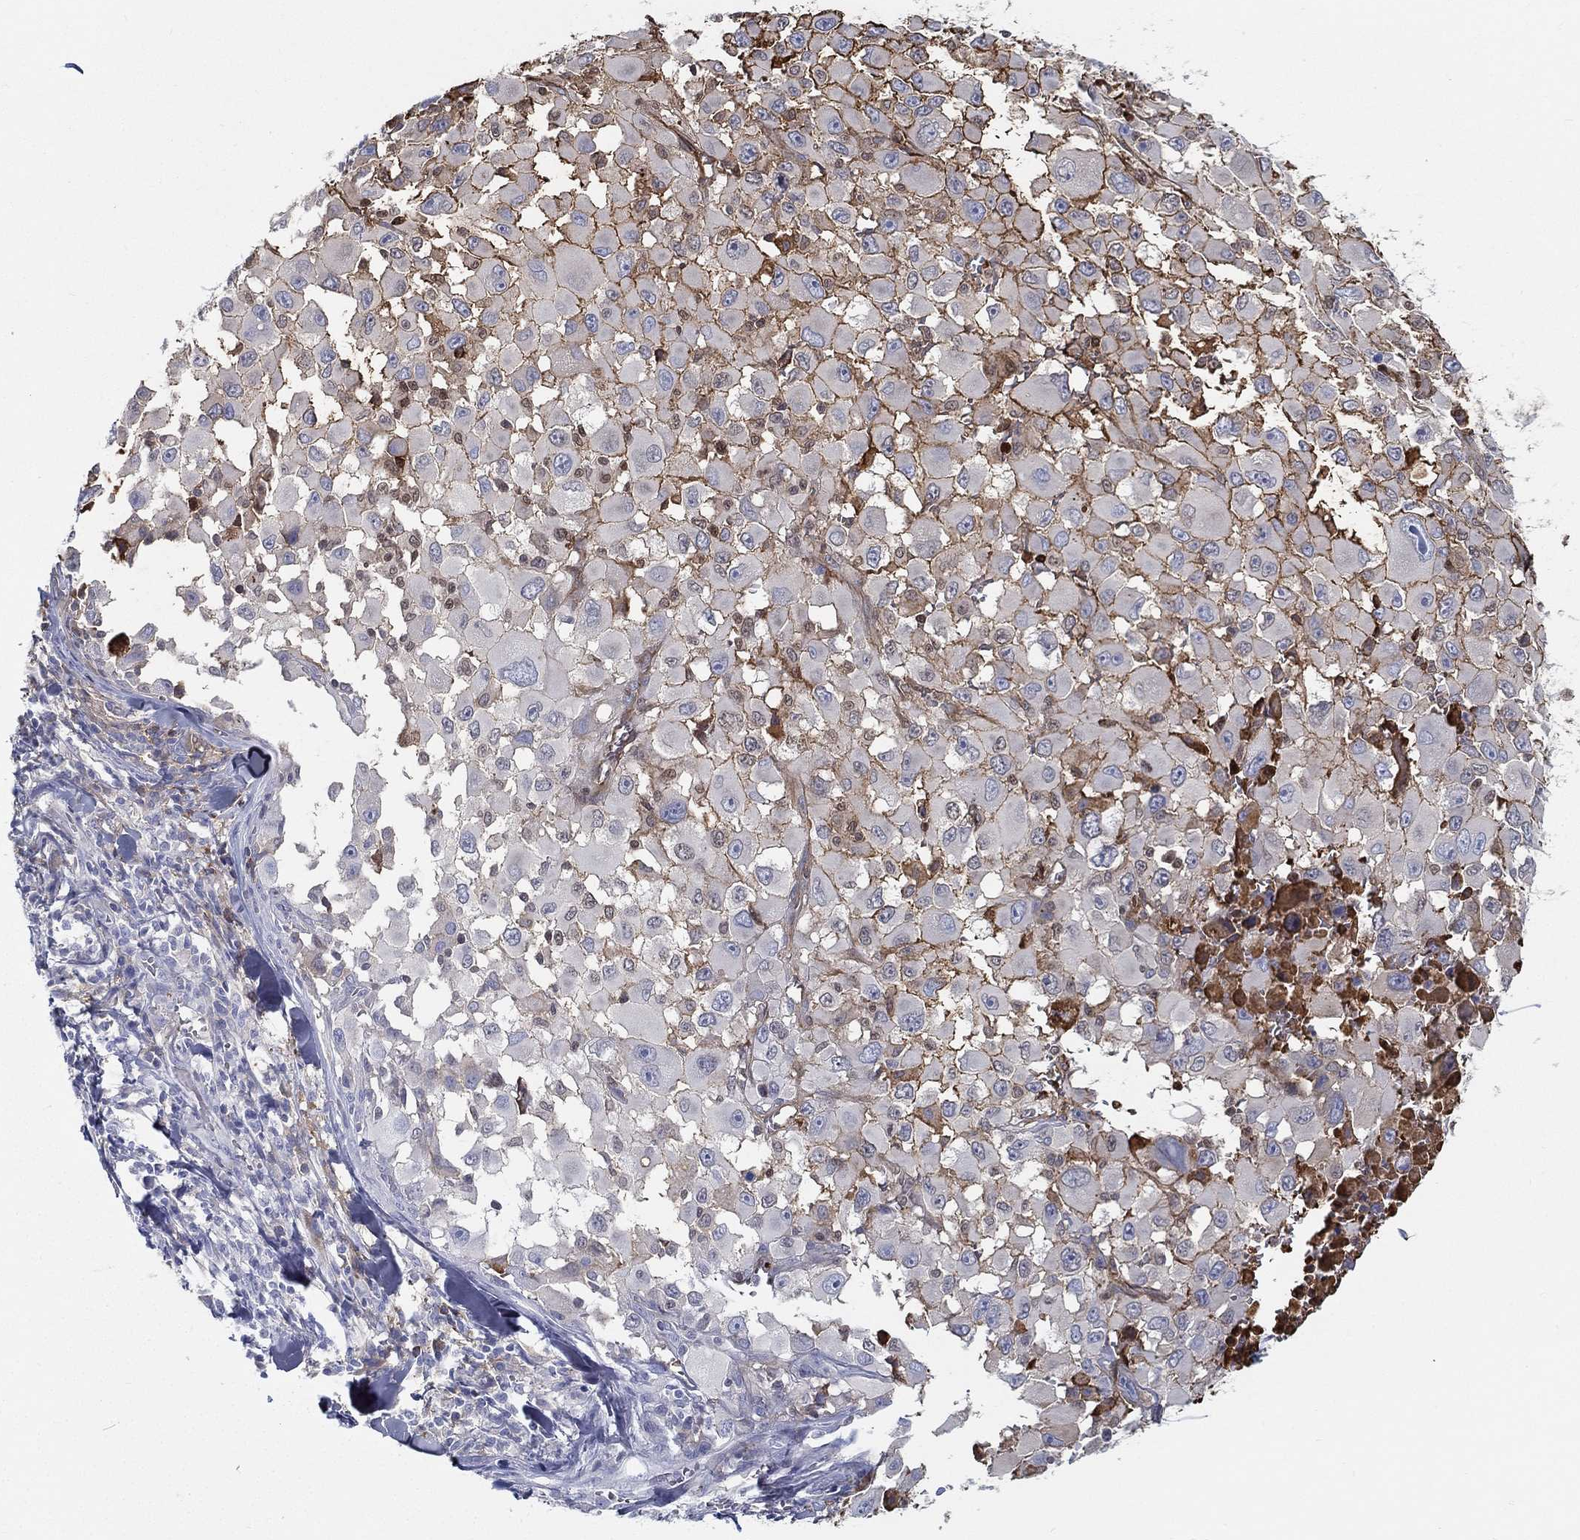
{"staining": {"intensity": "moderate", "quantity": "<25%", "location": "cytoplasmic/membranous"}, "tissue": "melanoma", "cell_type": "Tumor cells", "image_type": "cancer", "snomed": [{"axis": "morphology", "description": "Malignant melanoma, Metastatic site"}, {"axis": "topography", "description": "Lymph node"}], "caption": "An image showing moderate cytoplasmic/membranous staining in approximately <25% of tumor cells in malignant melanoma (metastatic site), as visualized by brown immunohistochemical staining.", "gene": "IFNB1", "patient": {"sex": "male", "age": 50}}